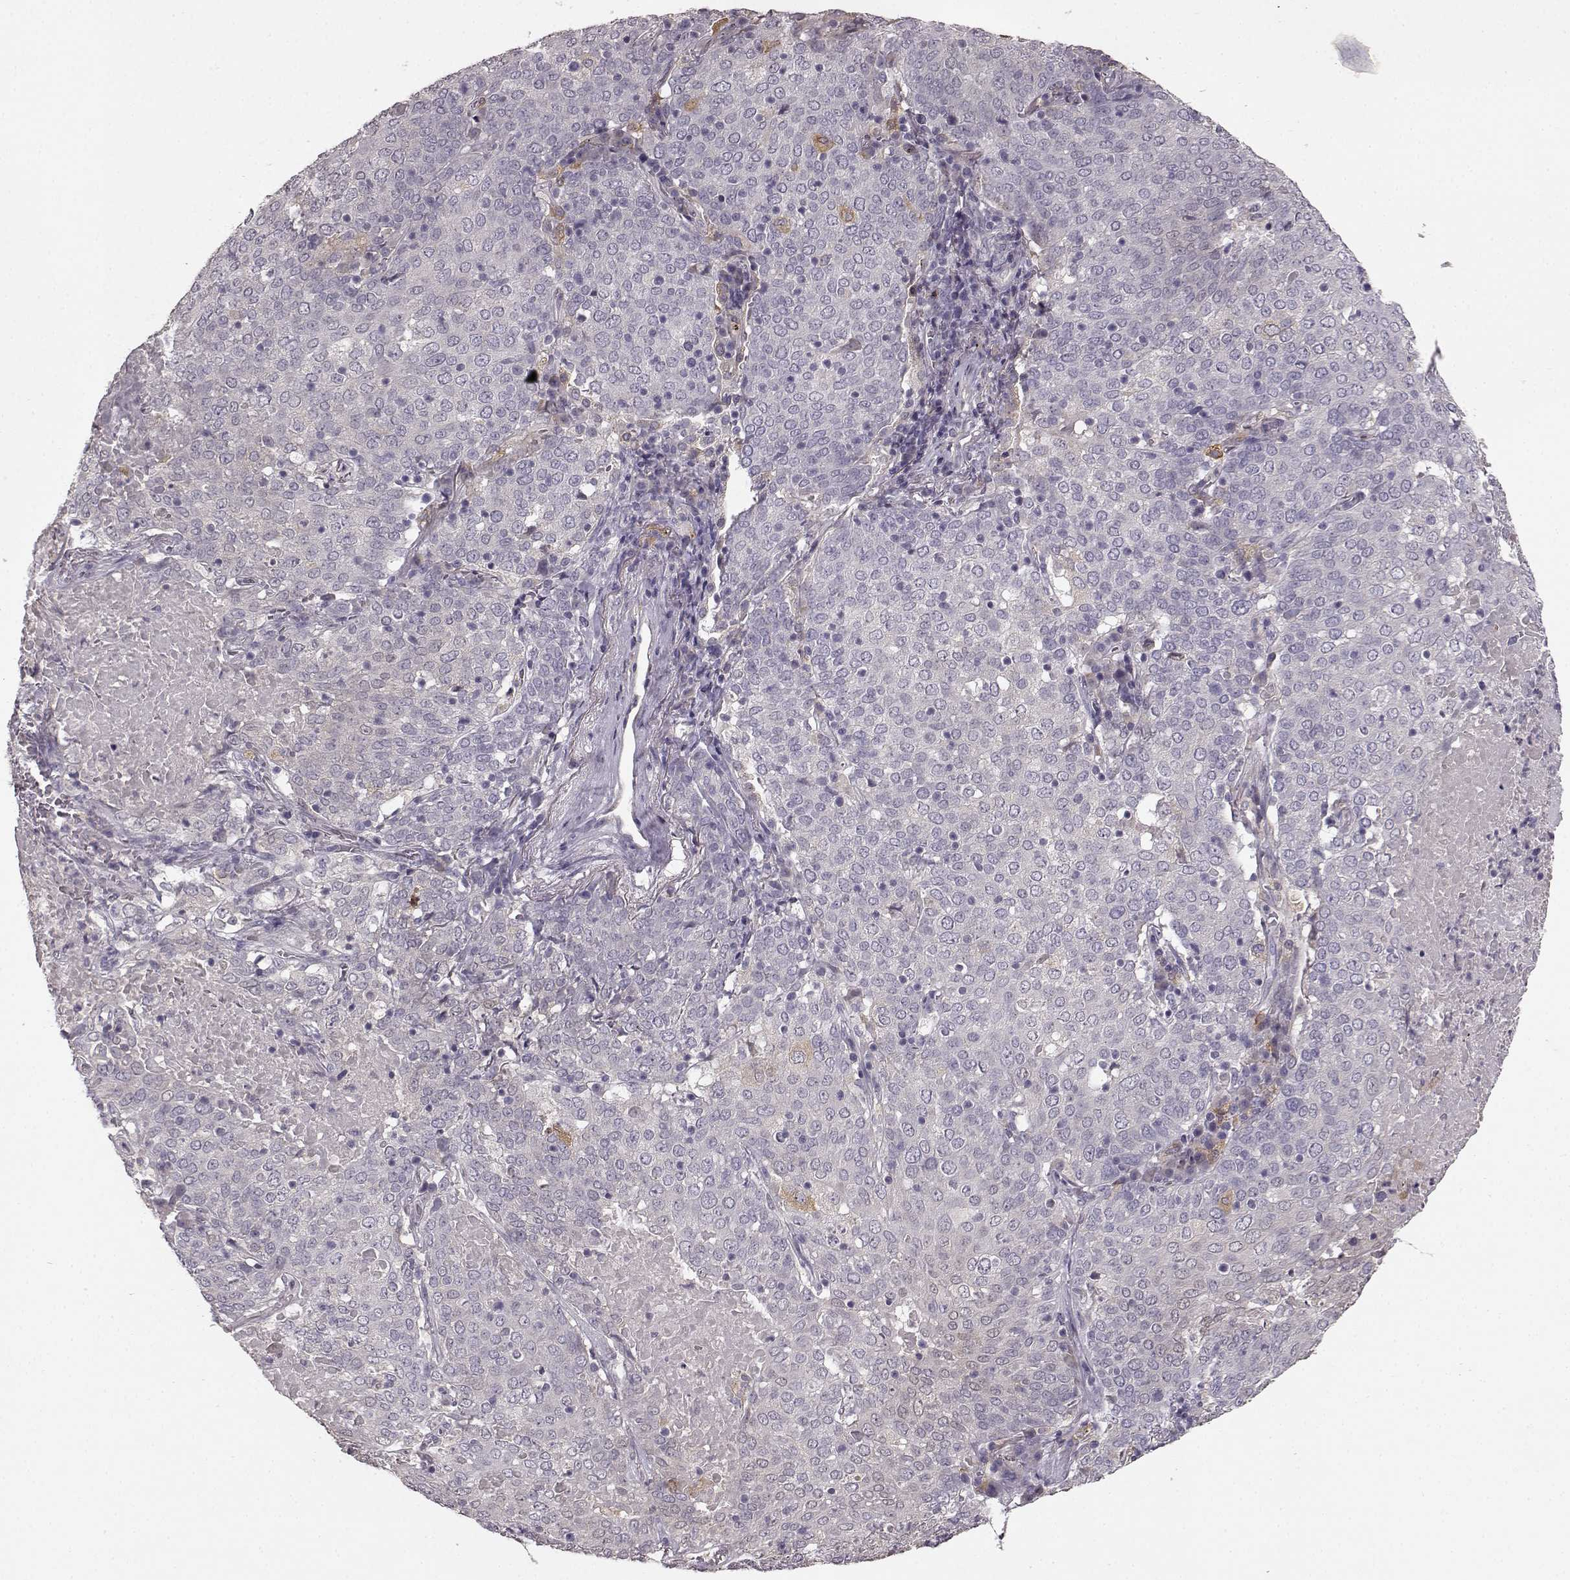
{"staining": {"intensity": "negative", "quantity": "none", "location": "none"}, "tissue": "lung cancer", "cell_type": "Tumor cells", "image_type": "cancer", "snomed": [{"axis": "morphology", "description": "Squamous cell carcinoma, NOS"}, {"axis": "topography", "description": "Lung"}], "caption": "The micrograph demonstrates no significant staining in tumor cells of lung squamous cell carcinoma.", "gene": "GHR", "patient": {"sex": "male", "age": 82}}